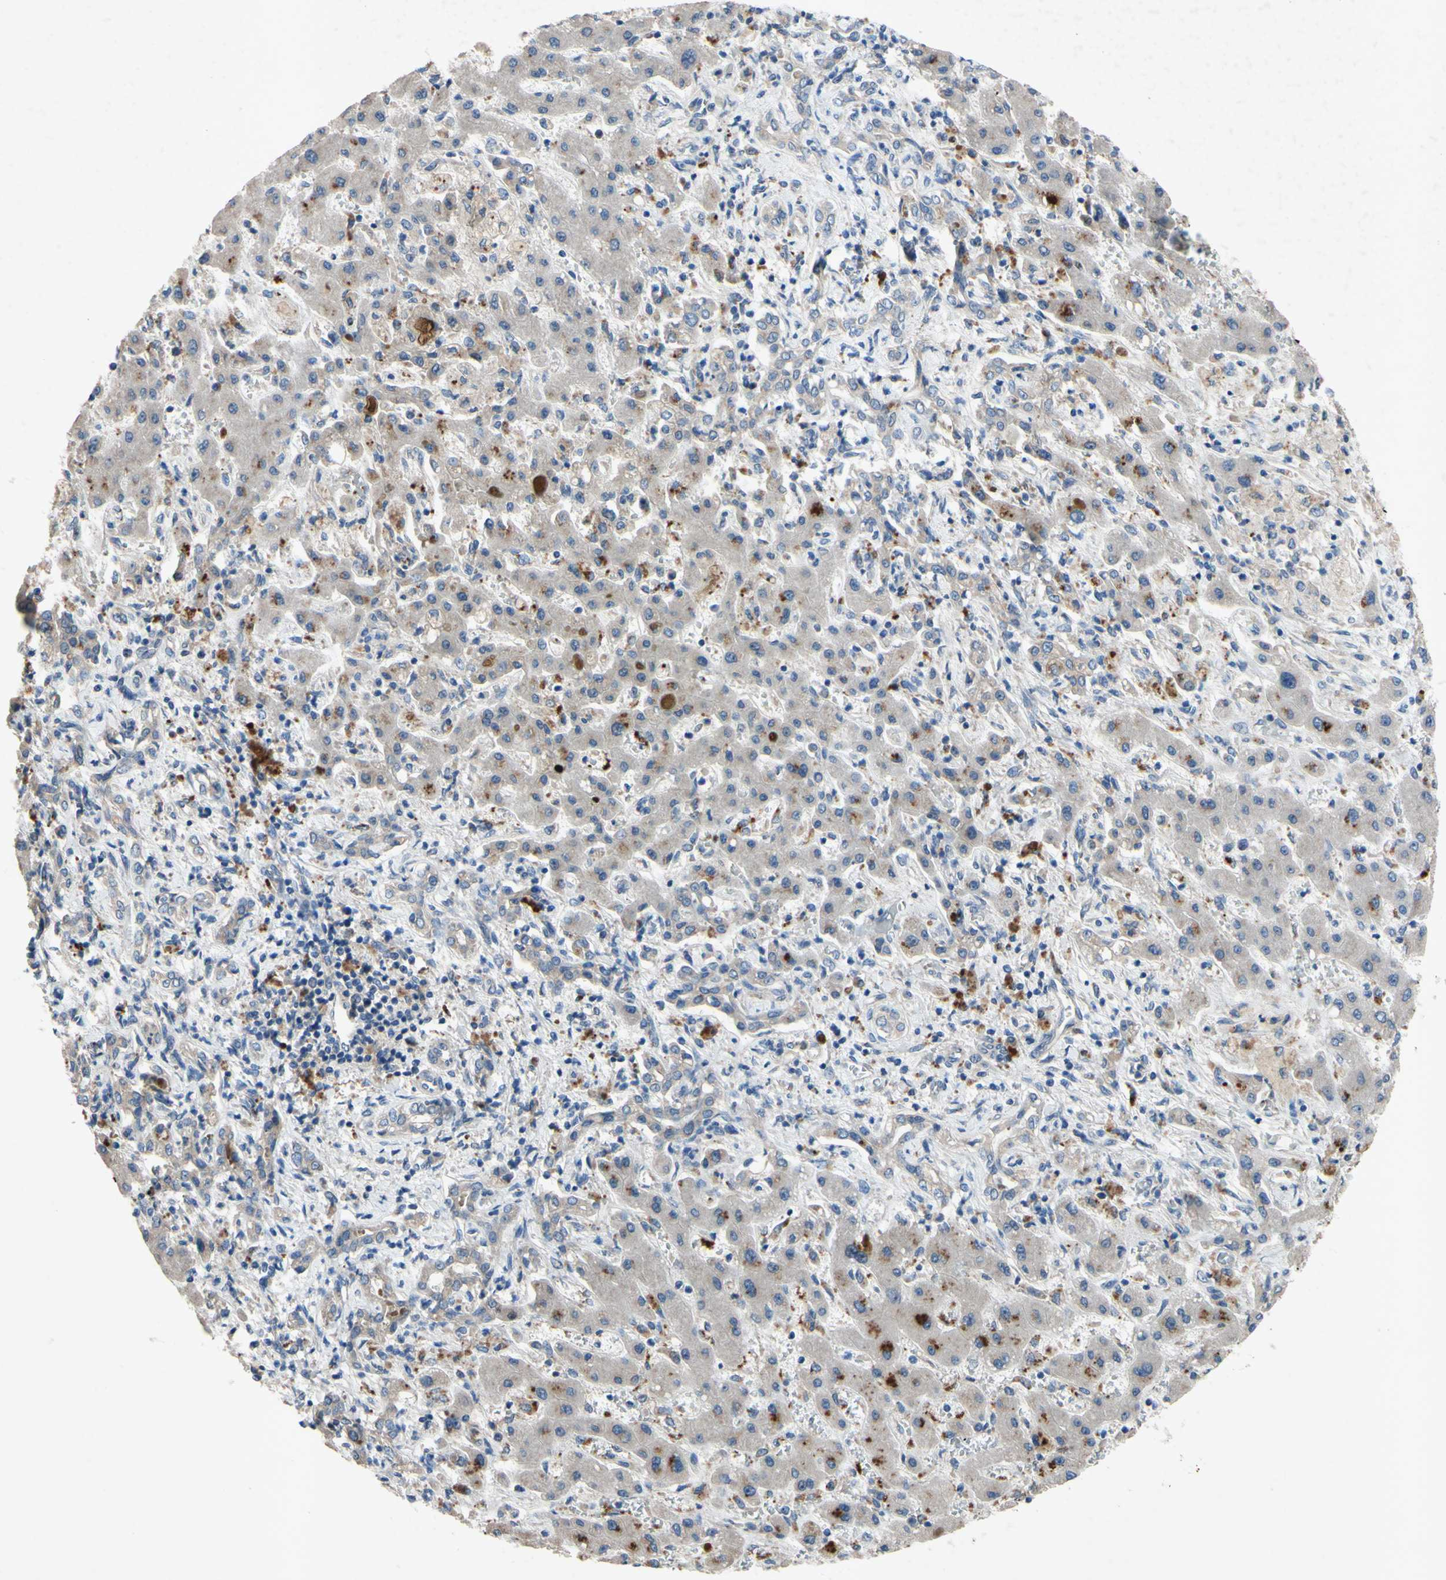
{"staining": {"intensity": "negative", "quantity": "none", "location": "none"}, "tissue": "liver cancer", "cell_type": "Tumor cells", "image_type": "cancer", "snomed": [{"axis": "morphology", "description": "Cholangiocarcinoma"}, {"axis": "topography", "description": "Liver"}], "caption": "Human liver cholangiocarcinoma stained for a protein using immunohistochemistry exhibits no staining in tumor cells.", "gene": "HILPDA", "patient": {"sex": "male", "age": 50}}